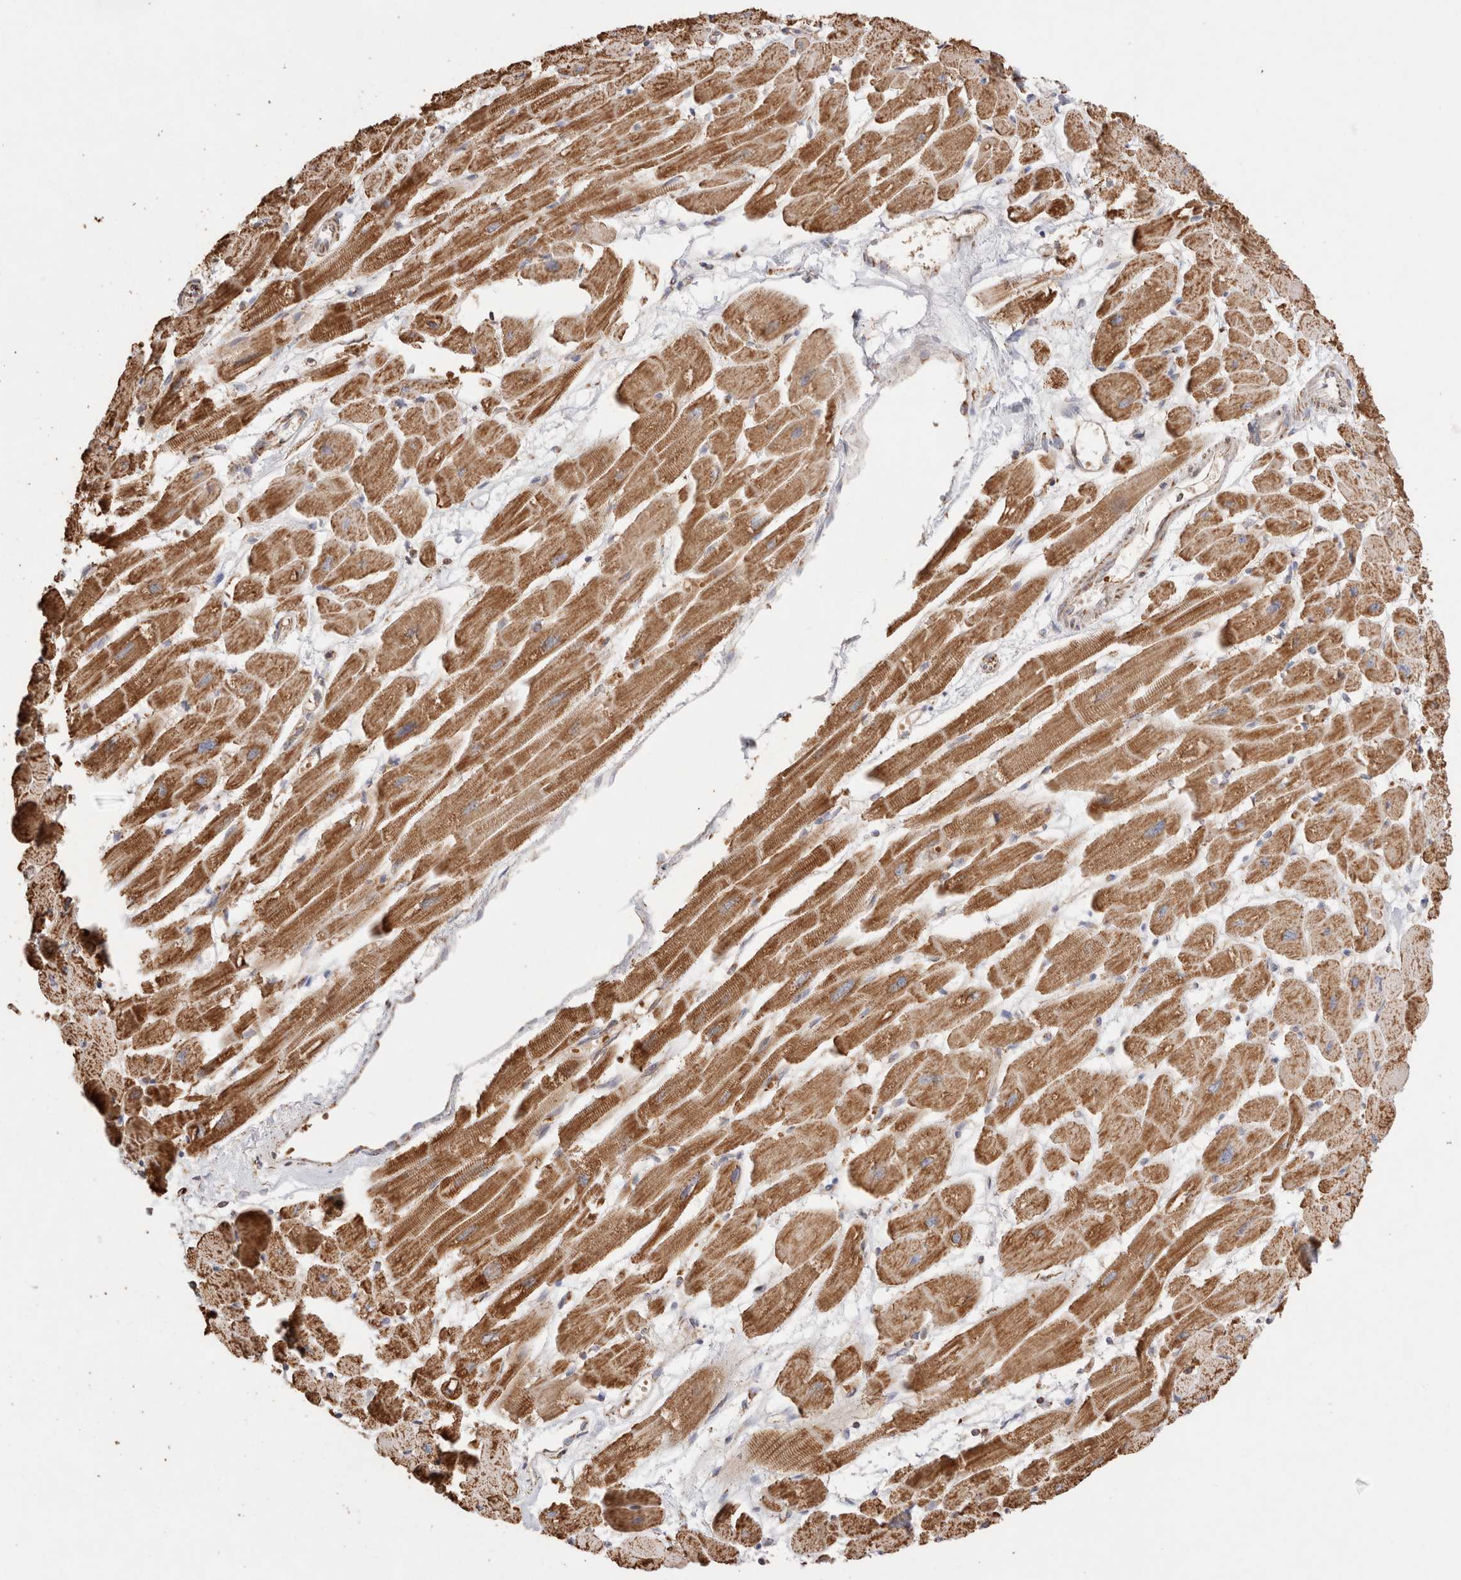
{"staining": {"intensity": "moderate", "quantity": ">75%", "location": "cytoplasmic/membranous"}, "tissue": "heart muscle", "cell_type": "Cardiomyocytes", "image_type": "normal", "snomed": [{"axis": "morphology", "description": "Normal tissue, NOS"}, {"axis": "topography", "description": "Heart"}], "caption": "A high-resolution histopathology image shows IHC staining of benign heart muscle, which shows moderate cytoplasmic/membranous expression in about >75% of cardiomyocytes.", "gene": "TMPPE", "patient": {"sex": "female", "age": 54}}